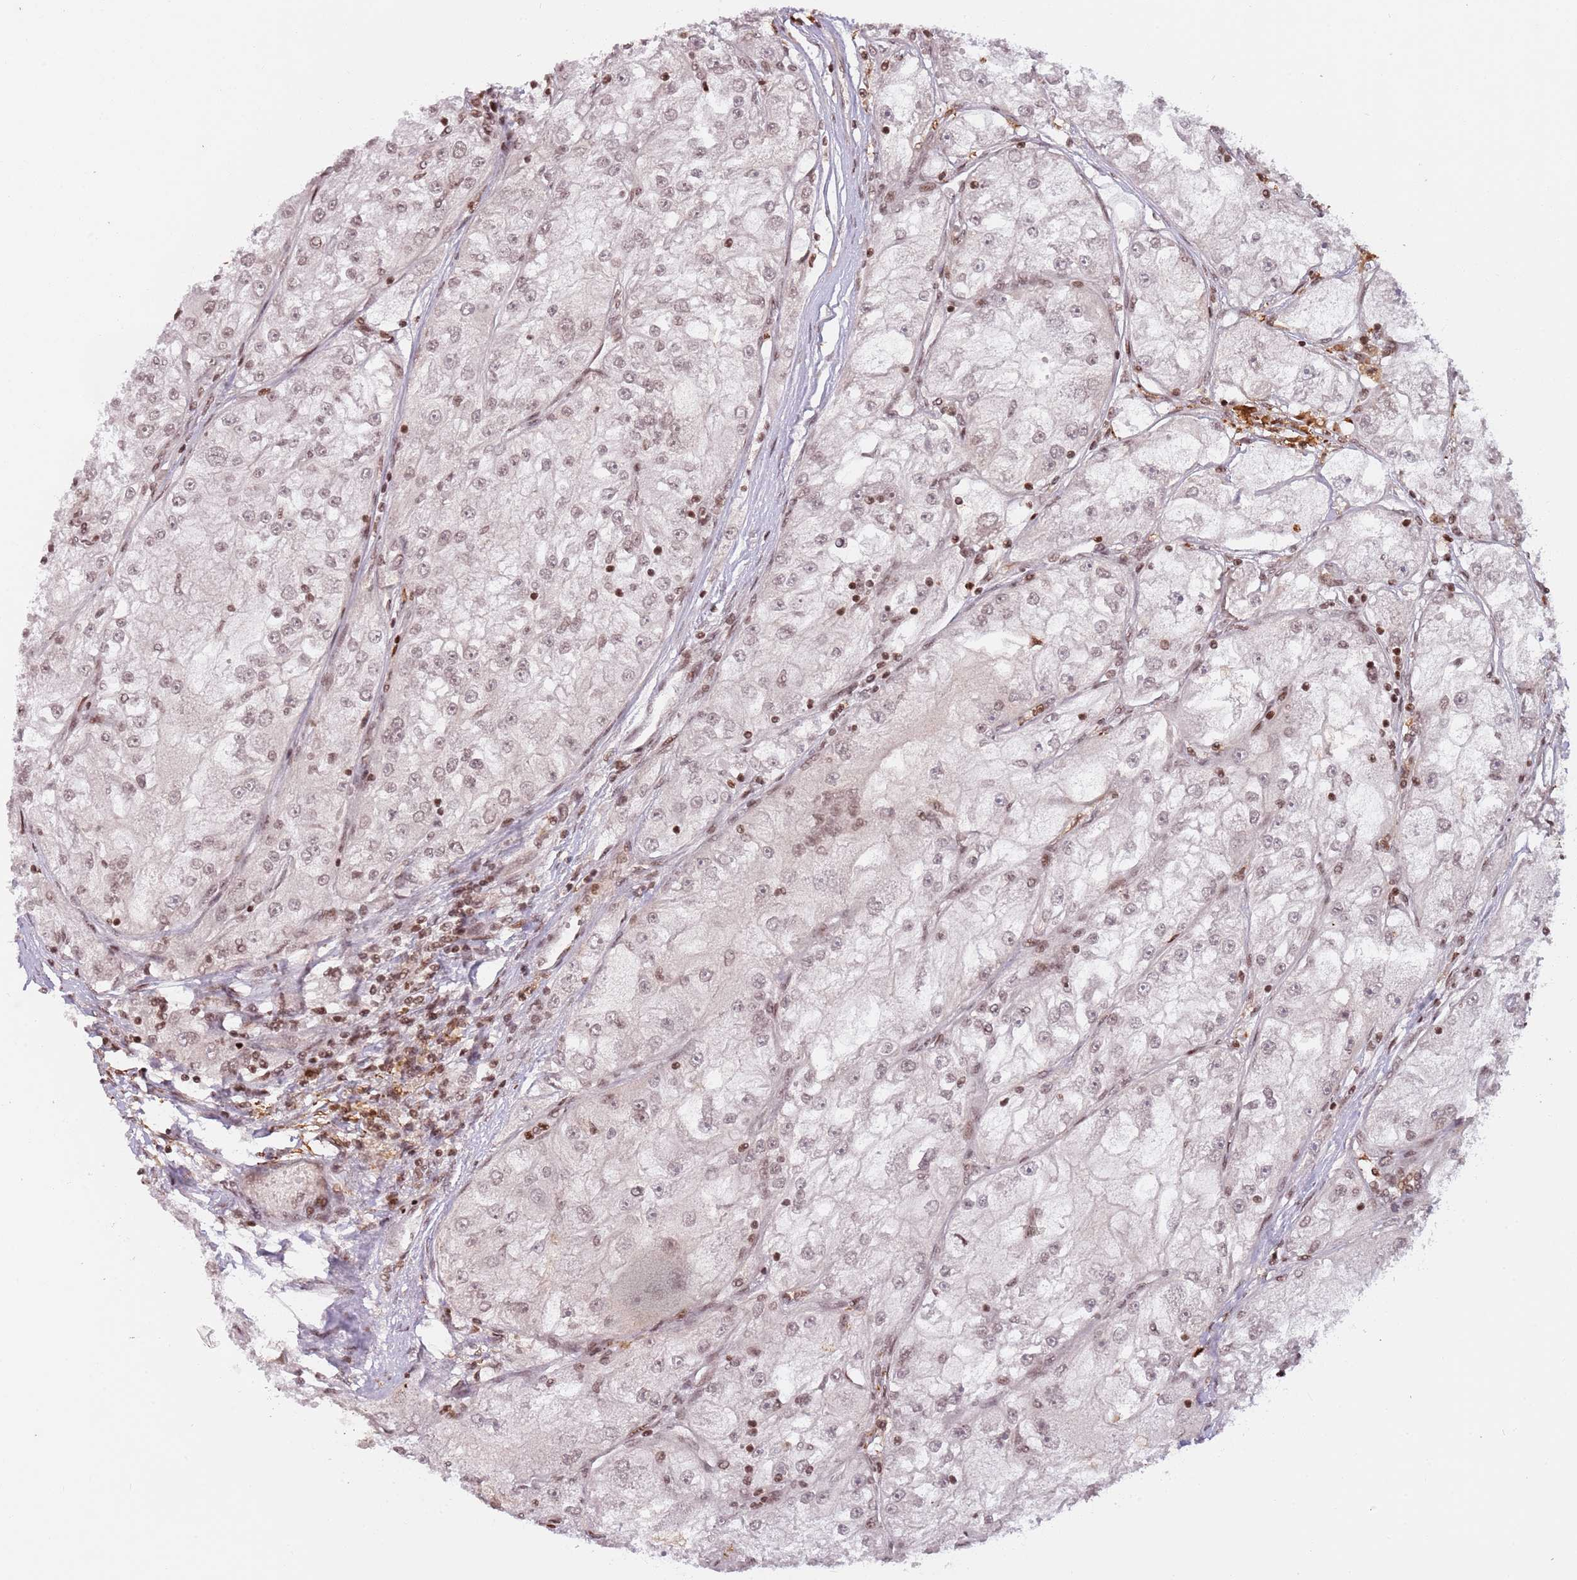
{"staining": {"intensity": "weak", "quantity": "25%-75%", "location": "nuclear"}, "tissue": "renal cancer", "cell_type": "Tumor cells", "image_type": "cancer", "snomed": [{"axis": "morphology", "description": "Adenocarcinoma, NOS"}, {"axis": "topography", "description": "Kidney"}], "caption": "Human renal cancer stained with a brown dye shows weak nuclear positive staining in about 25%-75% of tumor cells.", "gene": "SH3RF3", "patient": {"sex": "female", "age": 72}}